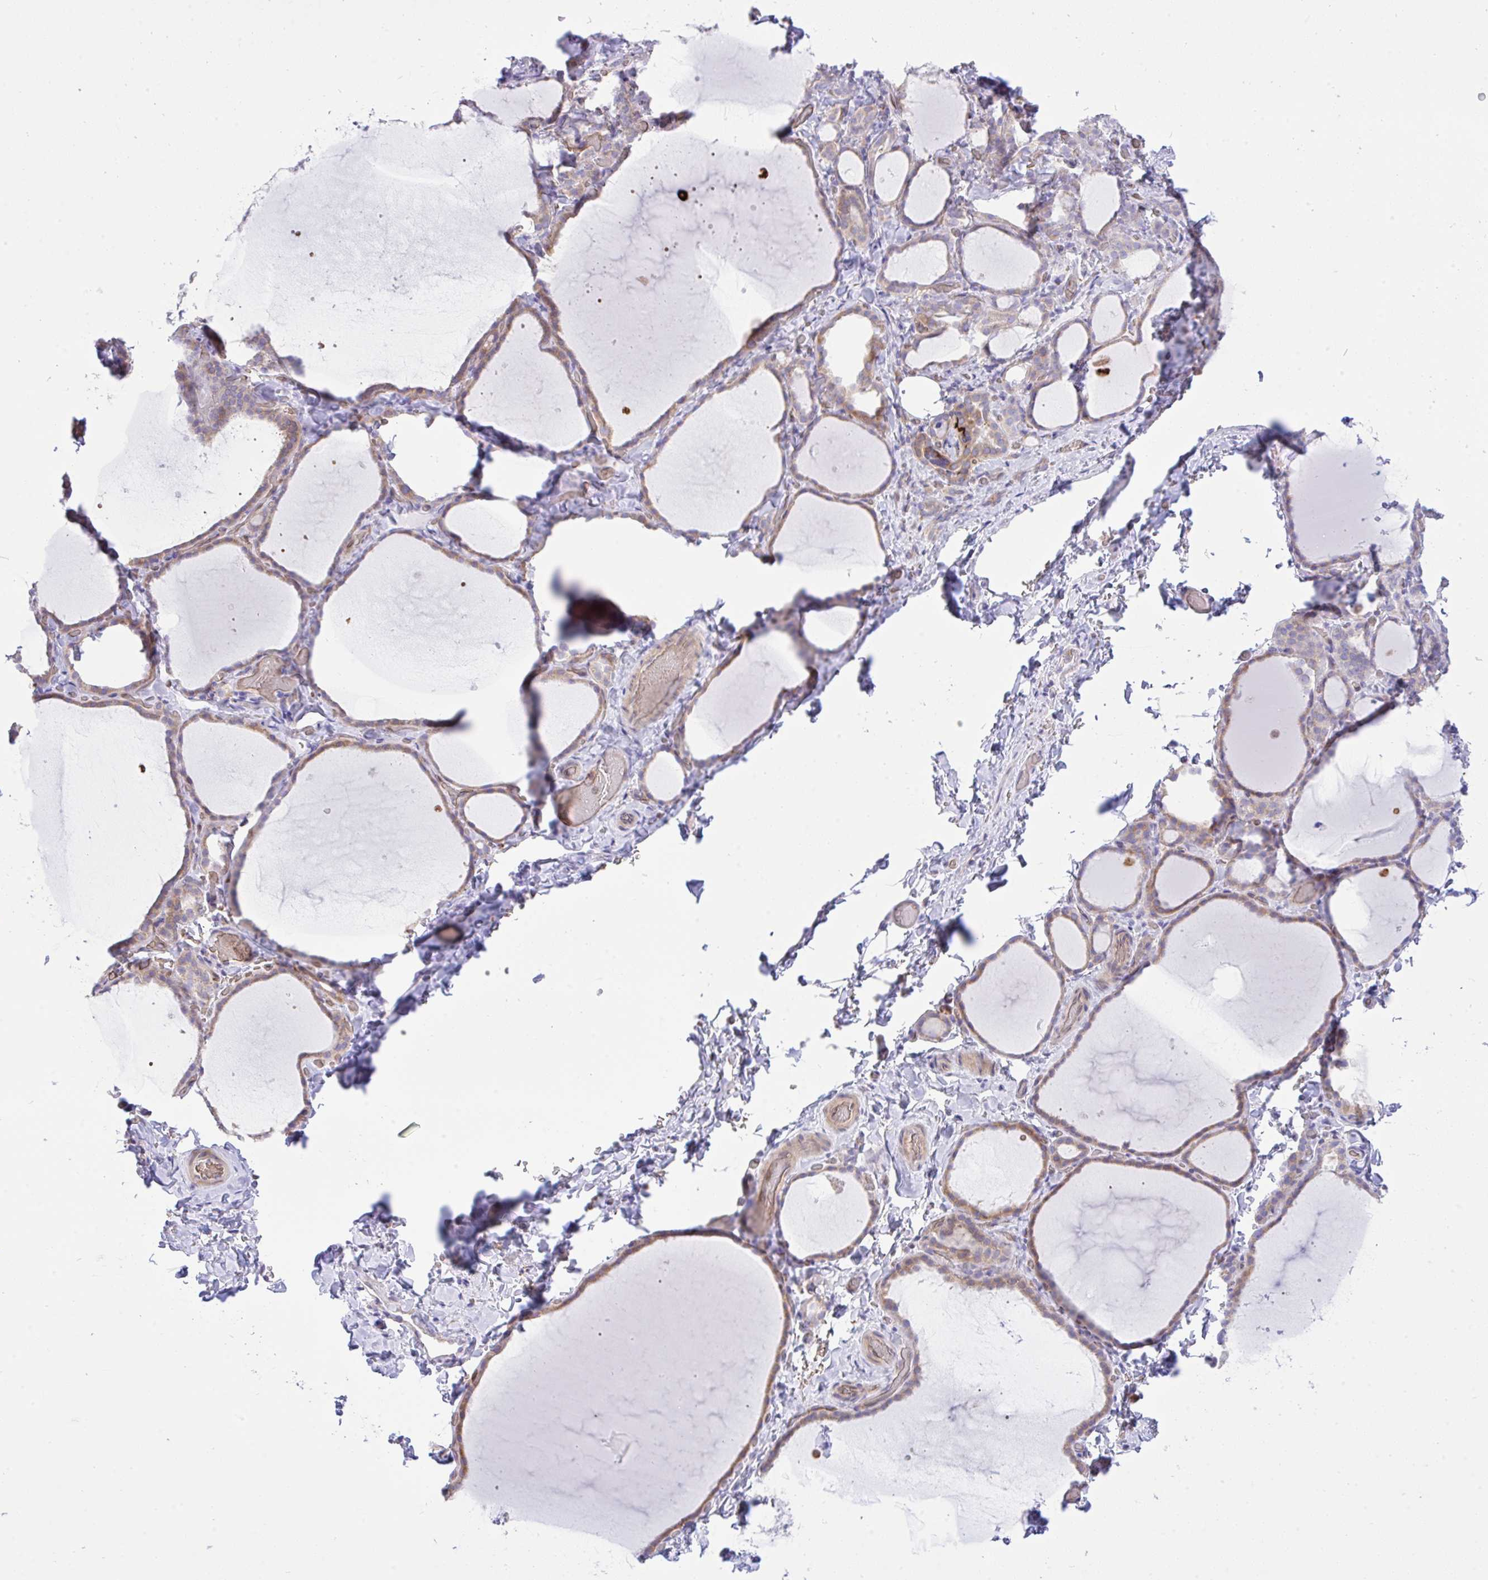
{"staining": {"intensity": "moderate", "quantity": ">75%", "location": "cytoplasmic/membranous"}, "tissue": "thyroid gland", "cell_type": "Glandular cells", "image_type": "normal", "snomed": [{"axis": "morphology", "description": "Normal tissue, NOS"}, {"axis": "topography", "description": "Thyroid gland"}], "caption": "There is medium levels of moderate cytoplasmic/membranous expression in glandular cells of normal thyroid gland, as demonstrated by immunohistochemical staining (brown color).", "gene": "EEF1A1", "patient": {"sex": "female", "age": 22}}